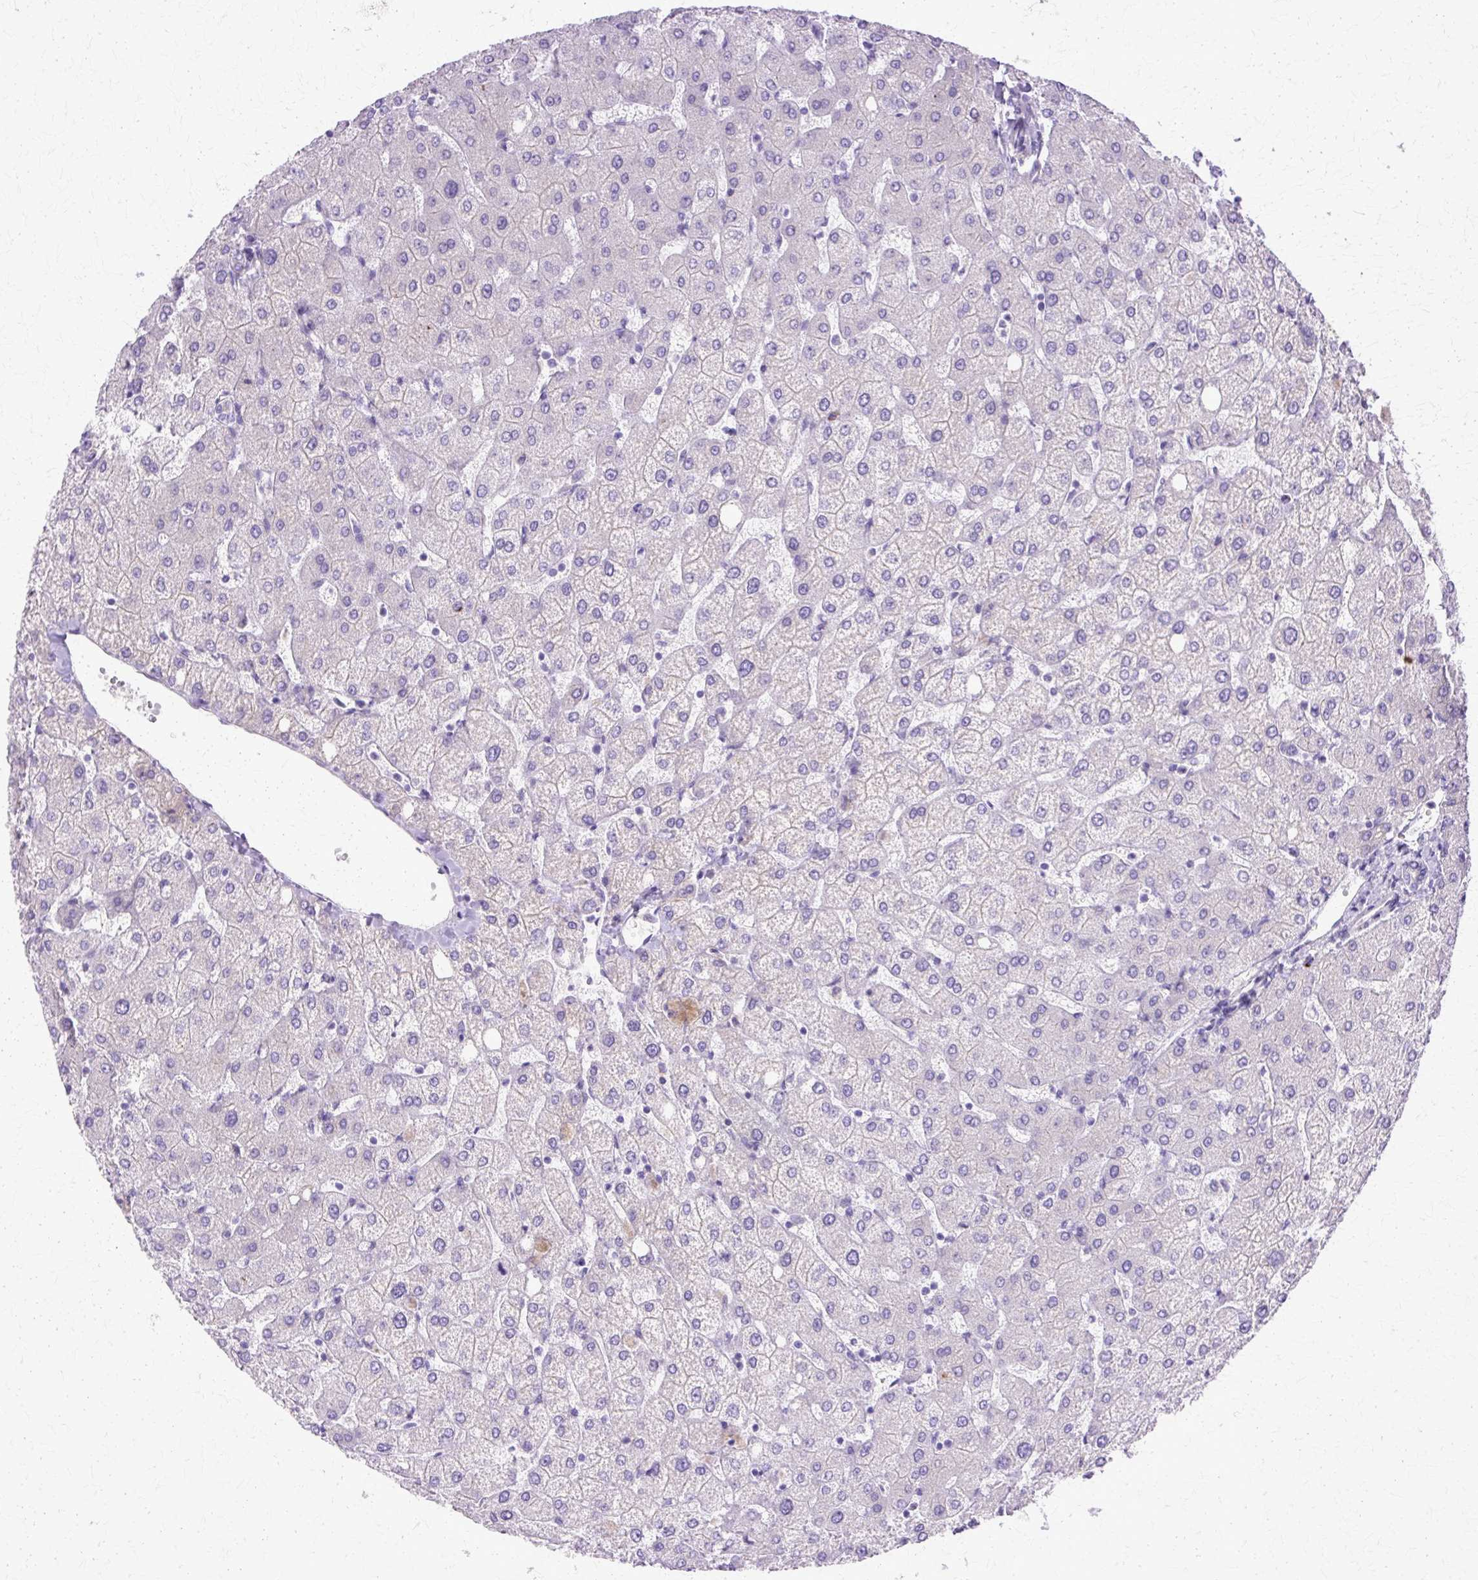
{"staining": {"intensity": "negative", "quantity": "none", "location": "none"}, "tissue": "liver", "cell_type": "Cholangiocytes", "image_type": "normal", "snomed": [{"axis": "morphology", "description": "Normal tissue, NOS"}, {"axis": "topography", "description": "Liver"}], "caption": "Immunohistochemical staining of normal human liver displays no significant staining in cholangiocytes. (Immunohistochemistry, brightfield microscopy, high magnification).", "gene": "TBC1D3B", "patient": {"sex": "female", "age": 54}}